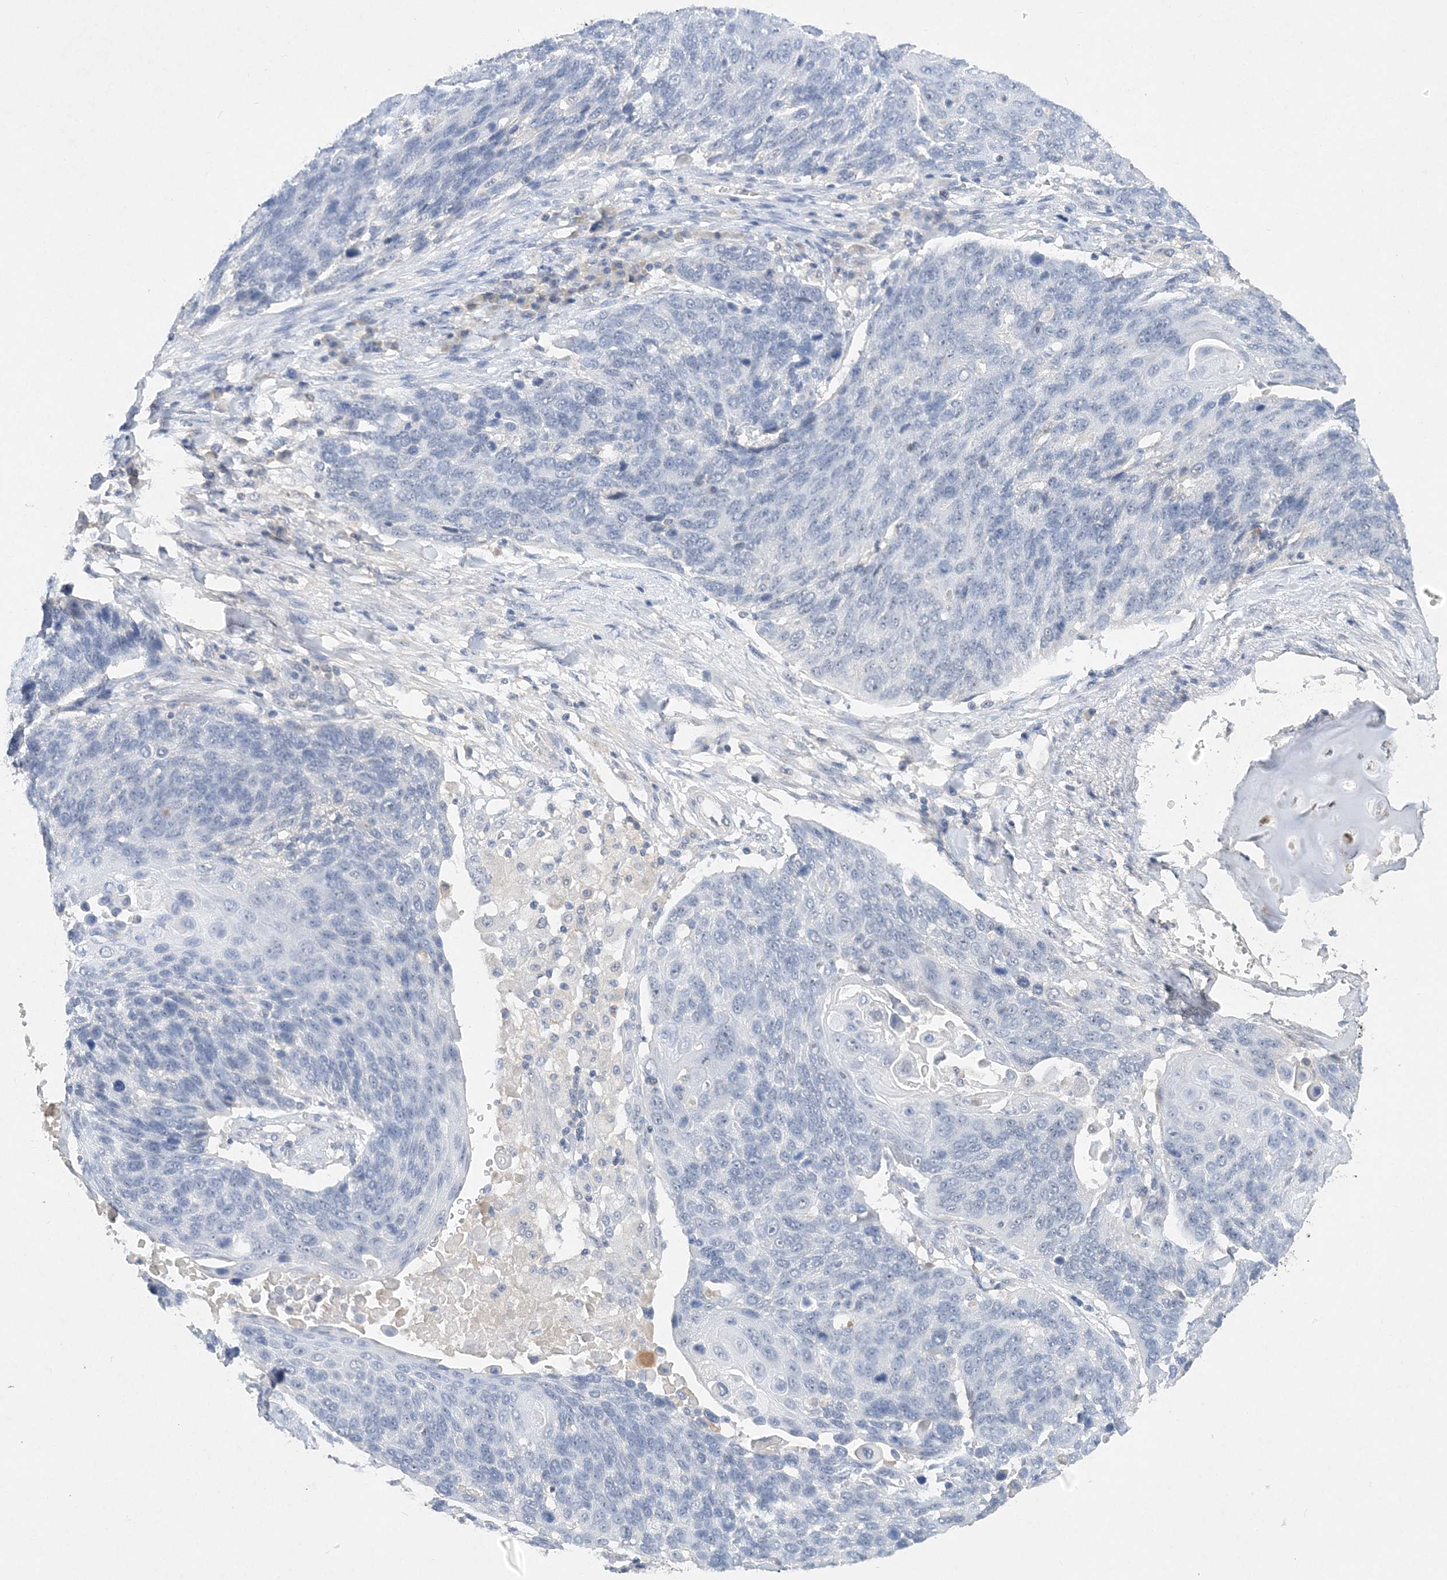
{"staining": {"intensity": "negative", "quantity": "none", "location": "none"}, "tissue": "lung cancer", "cell_type": "Tumor cells", "image_type": "cancer", "snomed": [{"axis": "morphology", "description": "Squamous cell carcinoma, NOS"}, {"axis": "topography", "description": "Lung"}], "caption": "The histopathology image exhibits no staining of tumor cells in squamous cell carcinoma (lung). (DAB IHC, high magnification).", "gene": "C11orf58", "patient": {"sex": "male", "age": 66}}